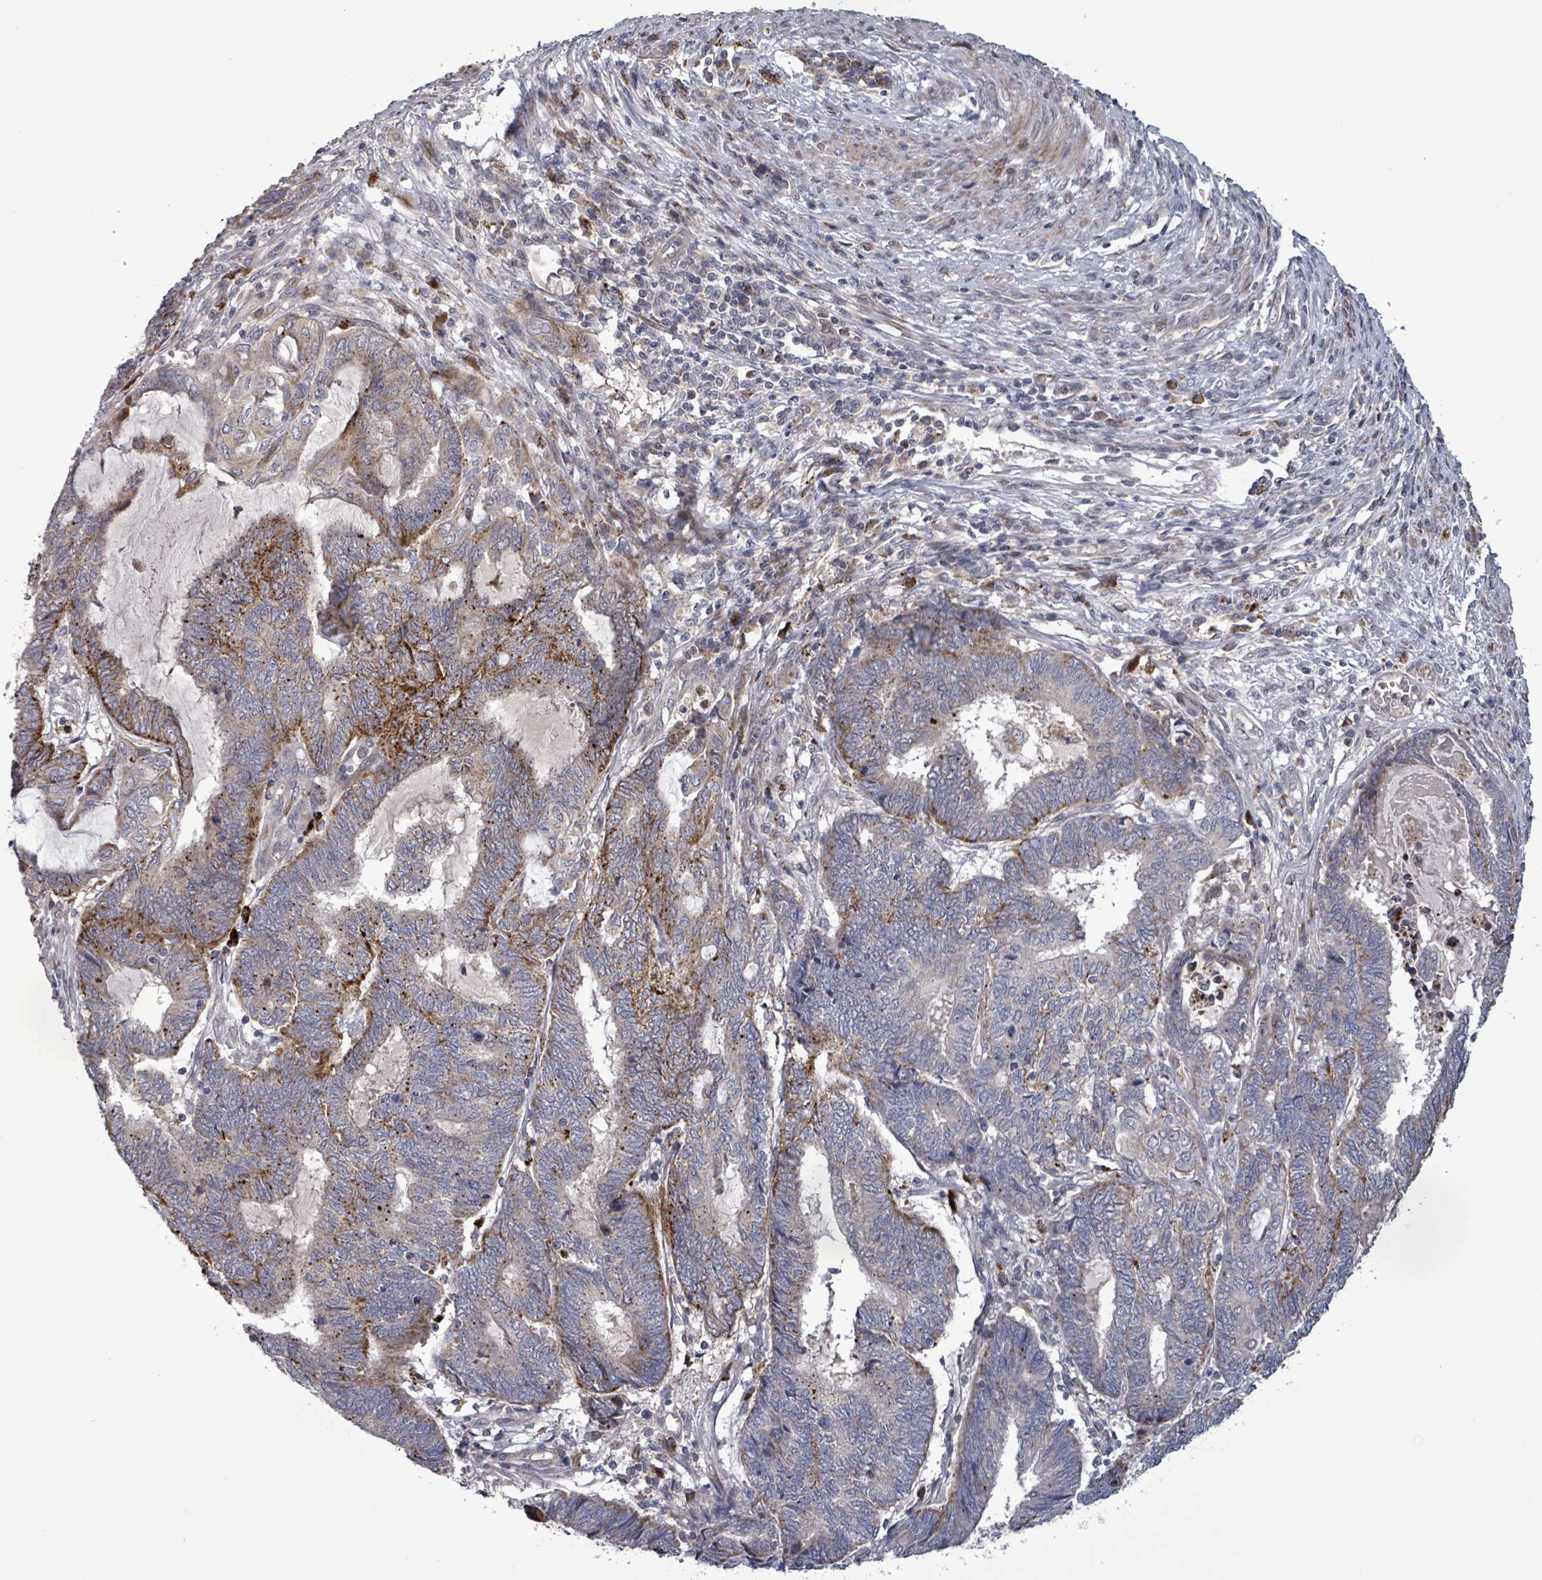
{"staining": {"intensity": "moderate", "quantity": "<25%", "location": "cytoplasmic/membranous"}, "tissue": "endometrial cancer", "cell_type": "Tumor cells", "image_type": "cancer", "snomed": [{"axis": "morphology", "description": "Adenocarcinoma, NOS"}, {"axis": "topography", "description": "Uterus"}, {"axis": "topography", "description": "Endometrium"}], "caption": "Tumor cells display low levels of moderate cytoplasmic/membranous positivity in about <25% of cells in human endometrial cancer (adenocarcinoma). Immunohistochemistry (ihc) stains the protein in brown and the nuclei are stained blue.", "gene": "DIPK2A", "patient": {"sex": "female", "age": 70}}